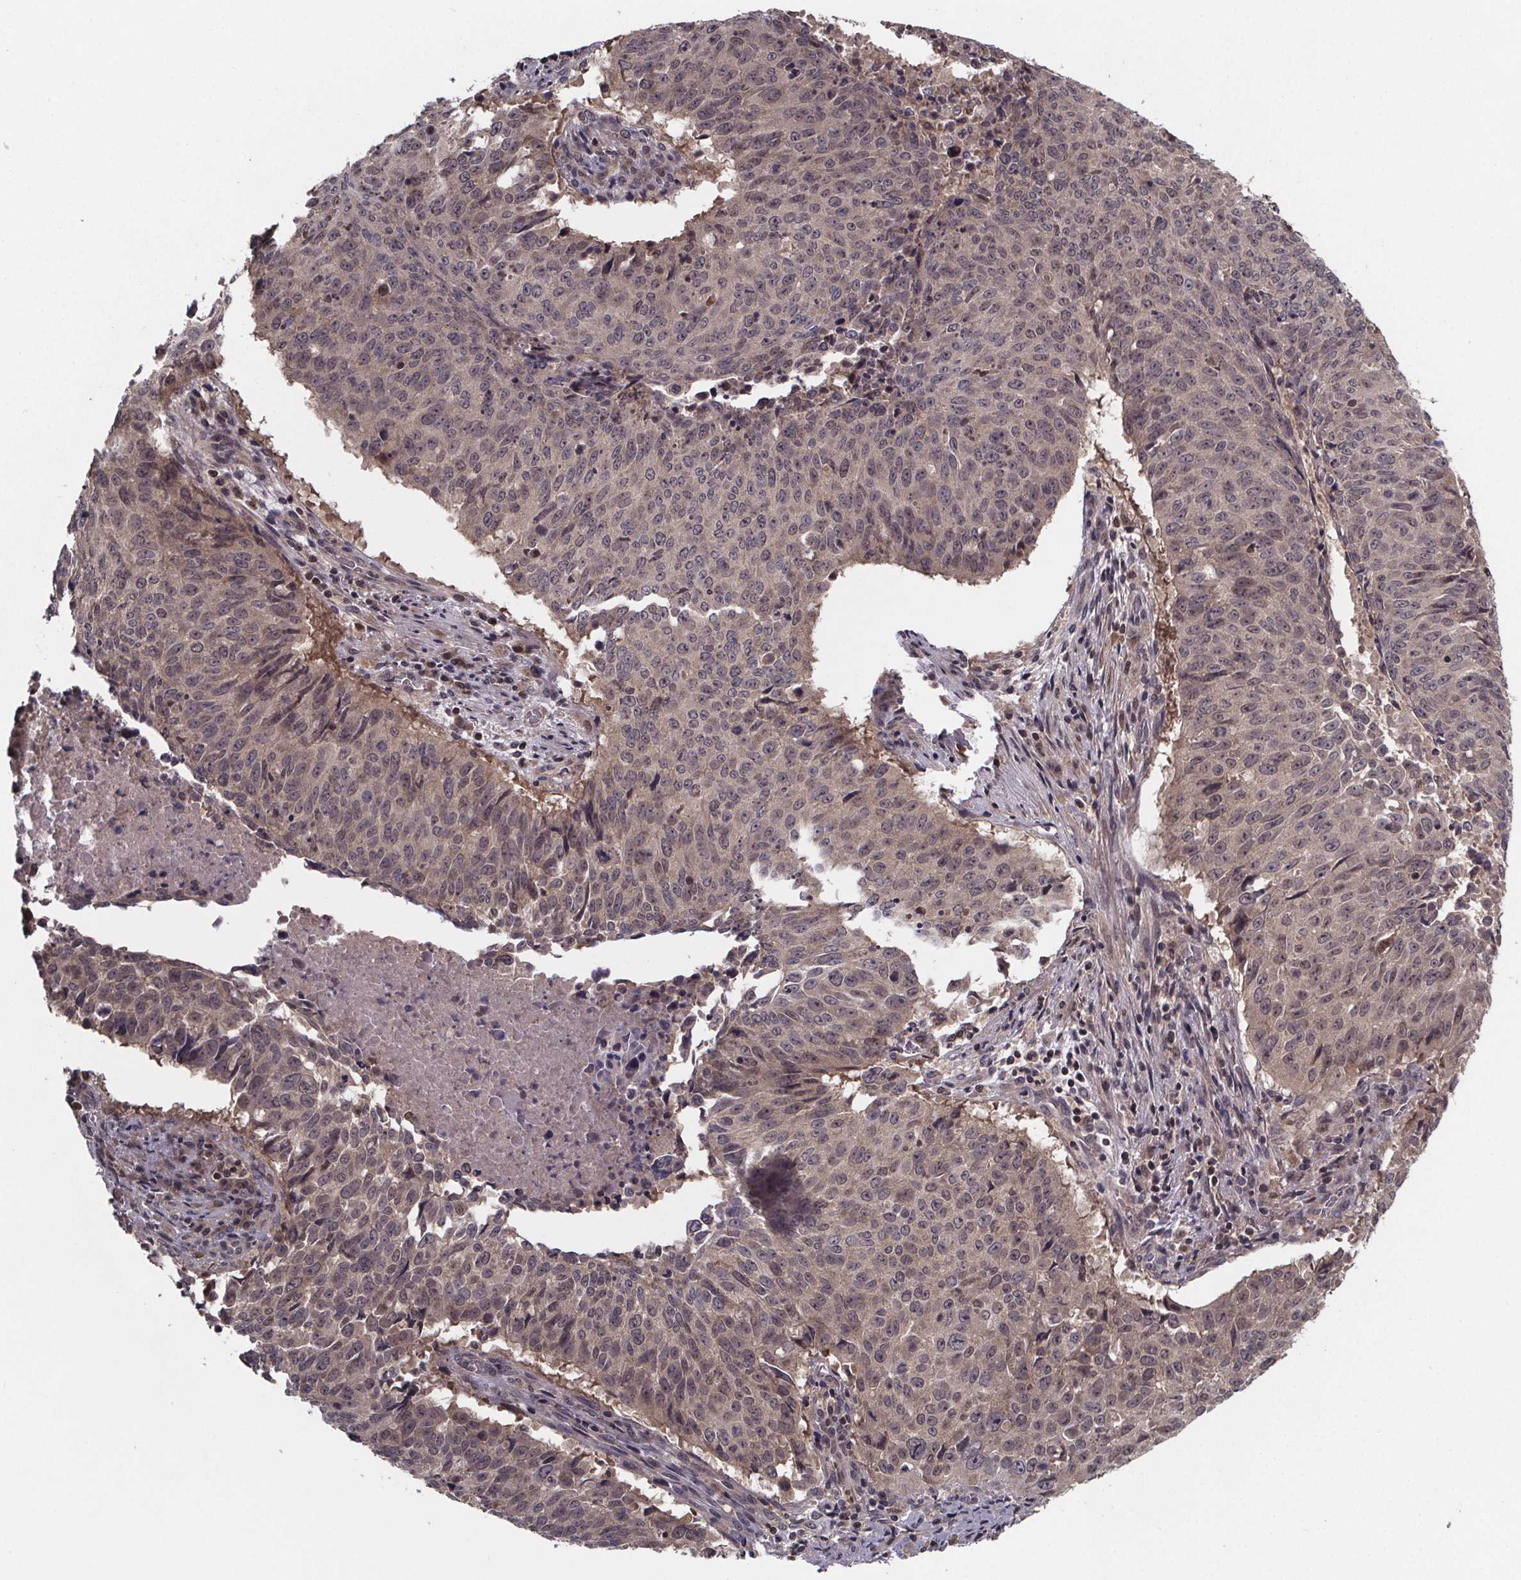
{"staining": {"intensity": "weak", "quantity": "<25%", "location": "cytoplasmic/membranous,nuclear"}, "tissue": "lung cancer", "cell_type": "Tumor cells", "image_type": "cancer", "snomed": [{"axis": "morphology", "description": "Normal tissue, NOS"}, {"axis": "morphology", "description": "Squamous cell carcinoma, NOS"}, {"axis": "topography", "description": "Bronchus"}, {"axis": "topography", "description": "Lung"}], "caption": "Immunohistochemistry micrograph of neoplastic tissue: human lung squamous cell carcinoma stained with DAB (3,3'-diaminobenzidine) displays no significant protein staining in tumor cells. (DAB (3,3'-diaminobenzidine) IHC with hematoxylin counter stain).", "gene": "FN3KRP", "patient": {"sex": "male", "age": 64}}